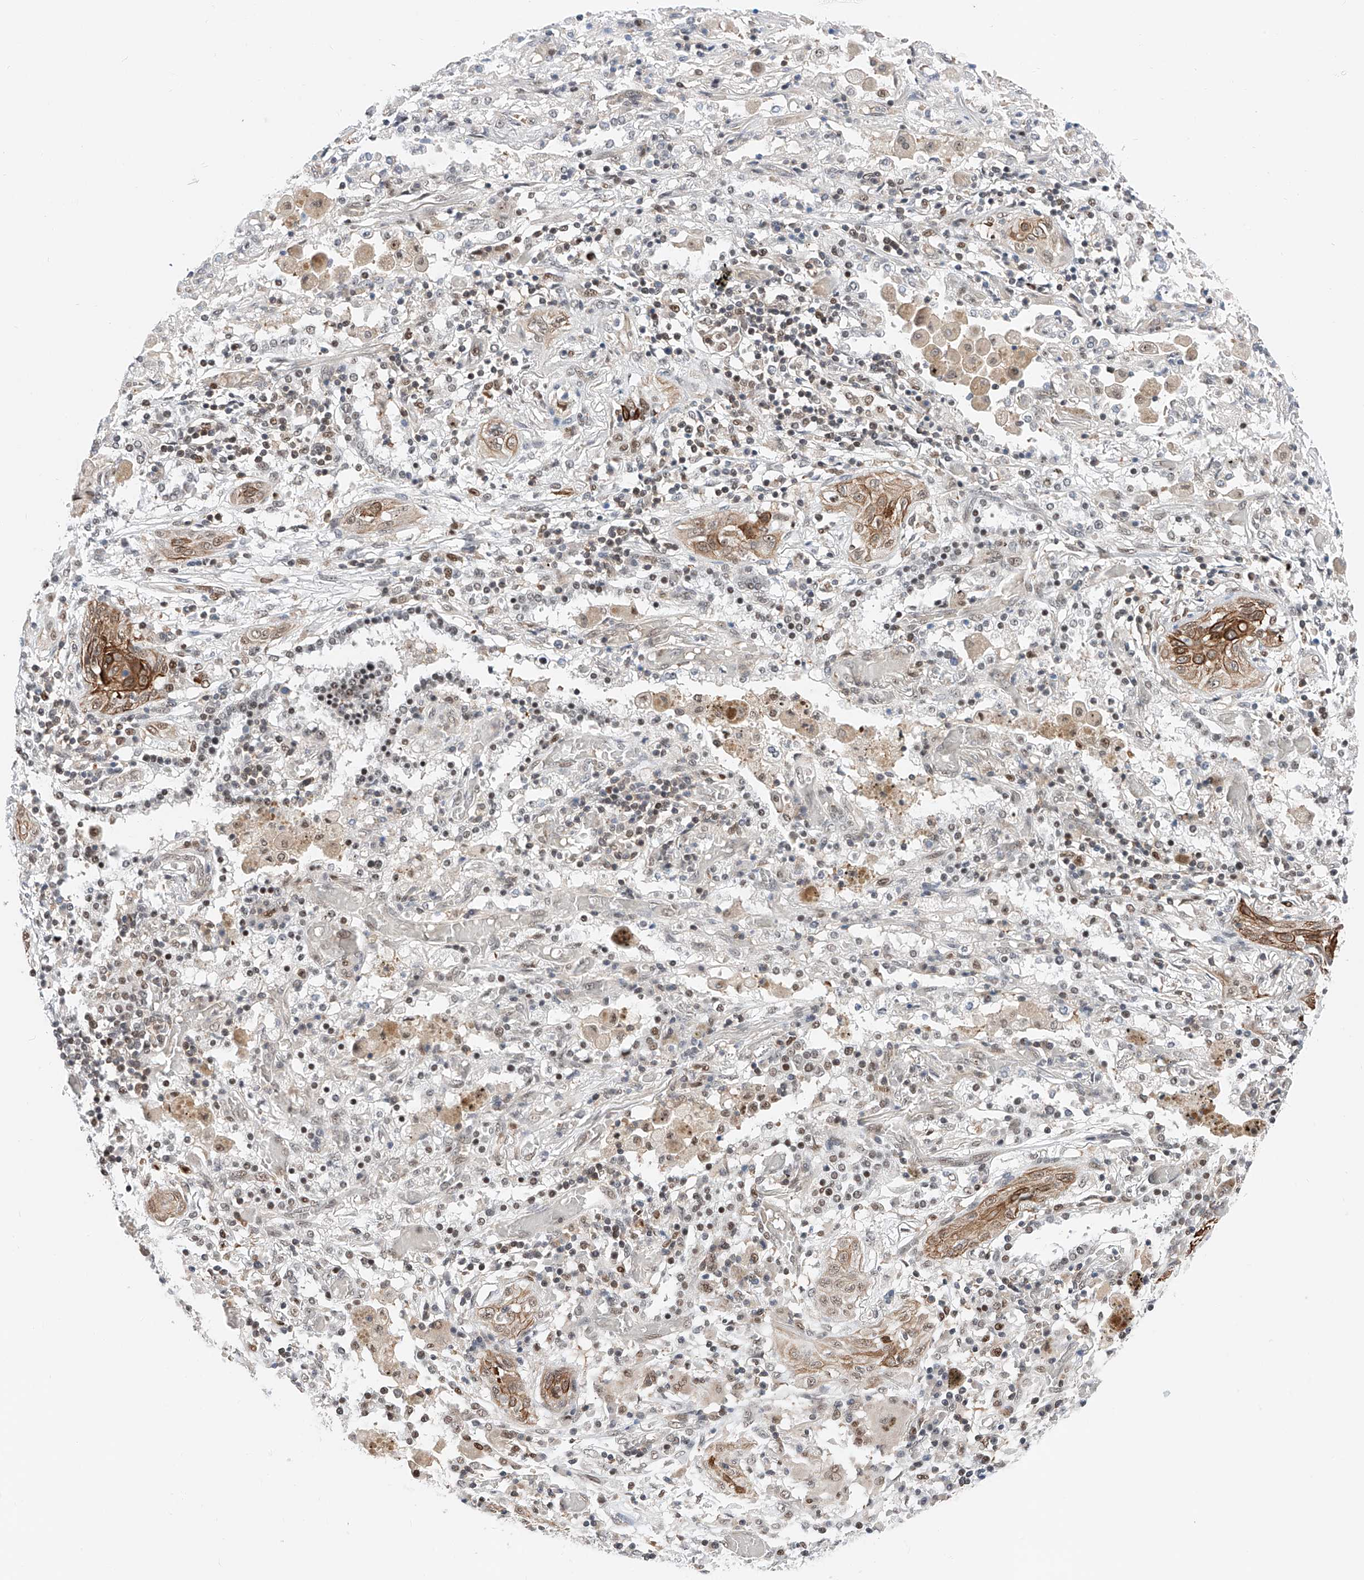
{"staining": {"intensity": "moderate", "quantity": ">75%", "location": "cytoplasmic/membranous"}, "tissue": "lung cancer", "cell_type": "Tumor cells", "image_type": "cancer", "snomed": [{"axis": "morphology", "description": "Squamous cell carcinoma, NOS"}, {"axis": "topography", "description": "Lung"}], "caption": "High-magnification brightfield microscopy of lung squamous cell carcinoma stained with DAB (3,3'-diaminobenzidine) (brown) and counterstained with hematoxylin (blue). tumor cells exhibit moderate cytoplasmic/membranous expression is appreciated in approximately>75% of cells.", "gene": "SNRNP200", "patient": {"sex": "female", "age": 47}}